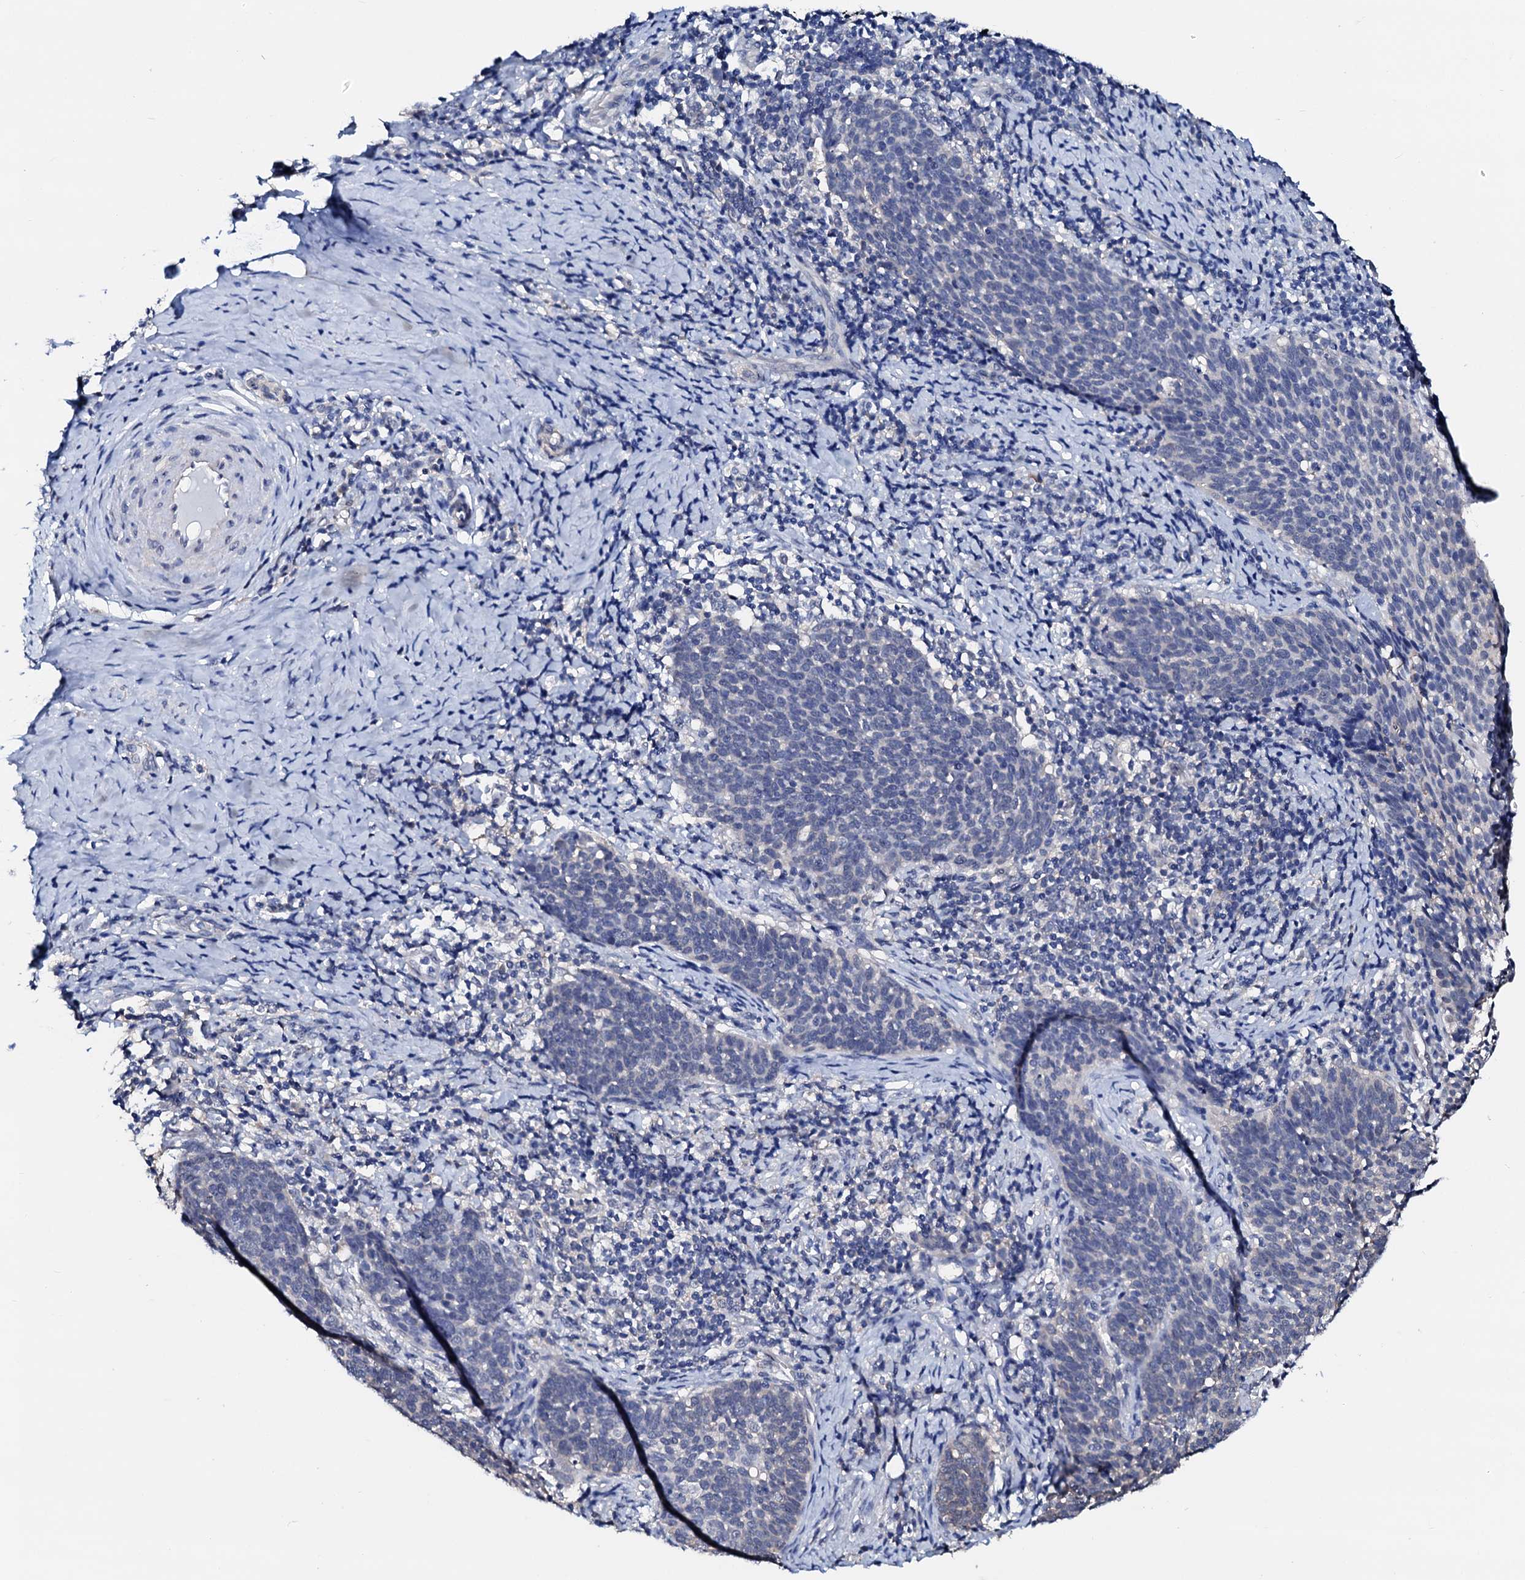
{"staining": {"intensity": "negative", "quantity": "none", "location": "none"}, "tissue": "cervical cancer", "cell_type": "Tumor cells", "image_type": "cancer", "snomed": [{"axis": "morphology", "description": "Normal tissue, NOS"}, {"axis": "morphology", "description": "Squamous cell carcinoma, NOS"}, {"axis": "topography", "description": "Cervix"}], "caption": "An image of human squamous cell carcinoma (cervical) is negative for staining in tumor cells.", "gene": "CSN2", "patient": {"sex": "female", "age": 39}}